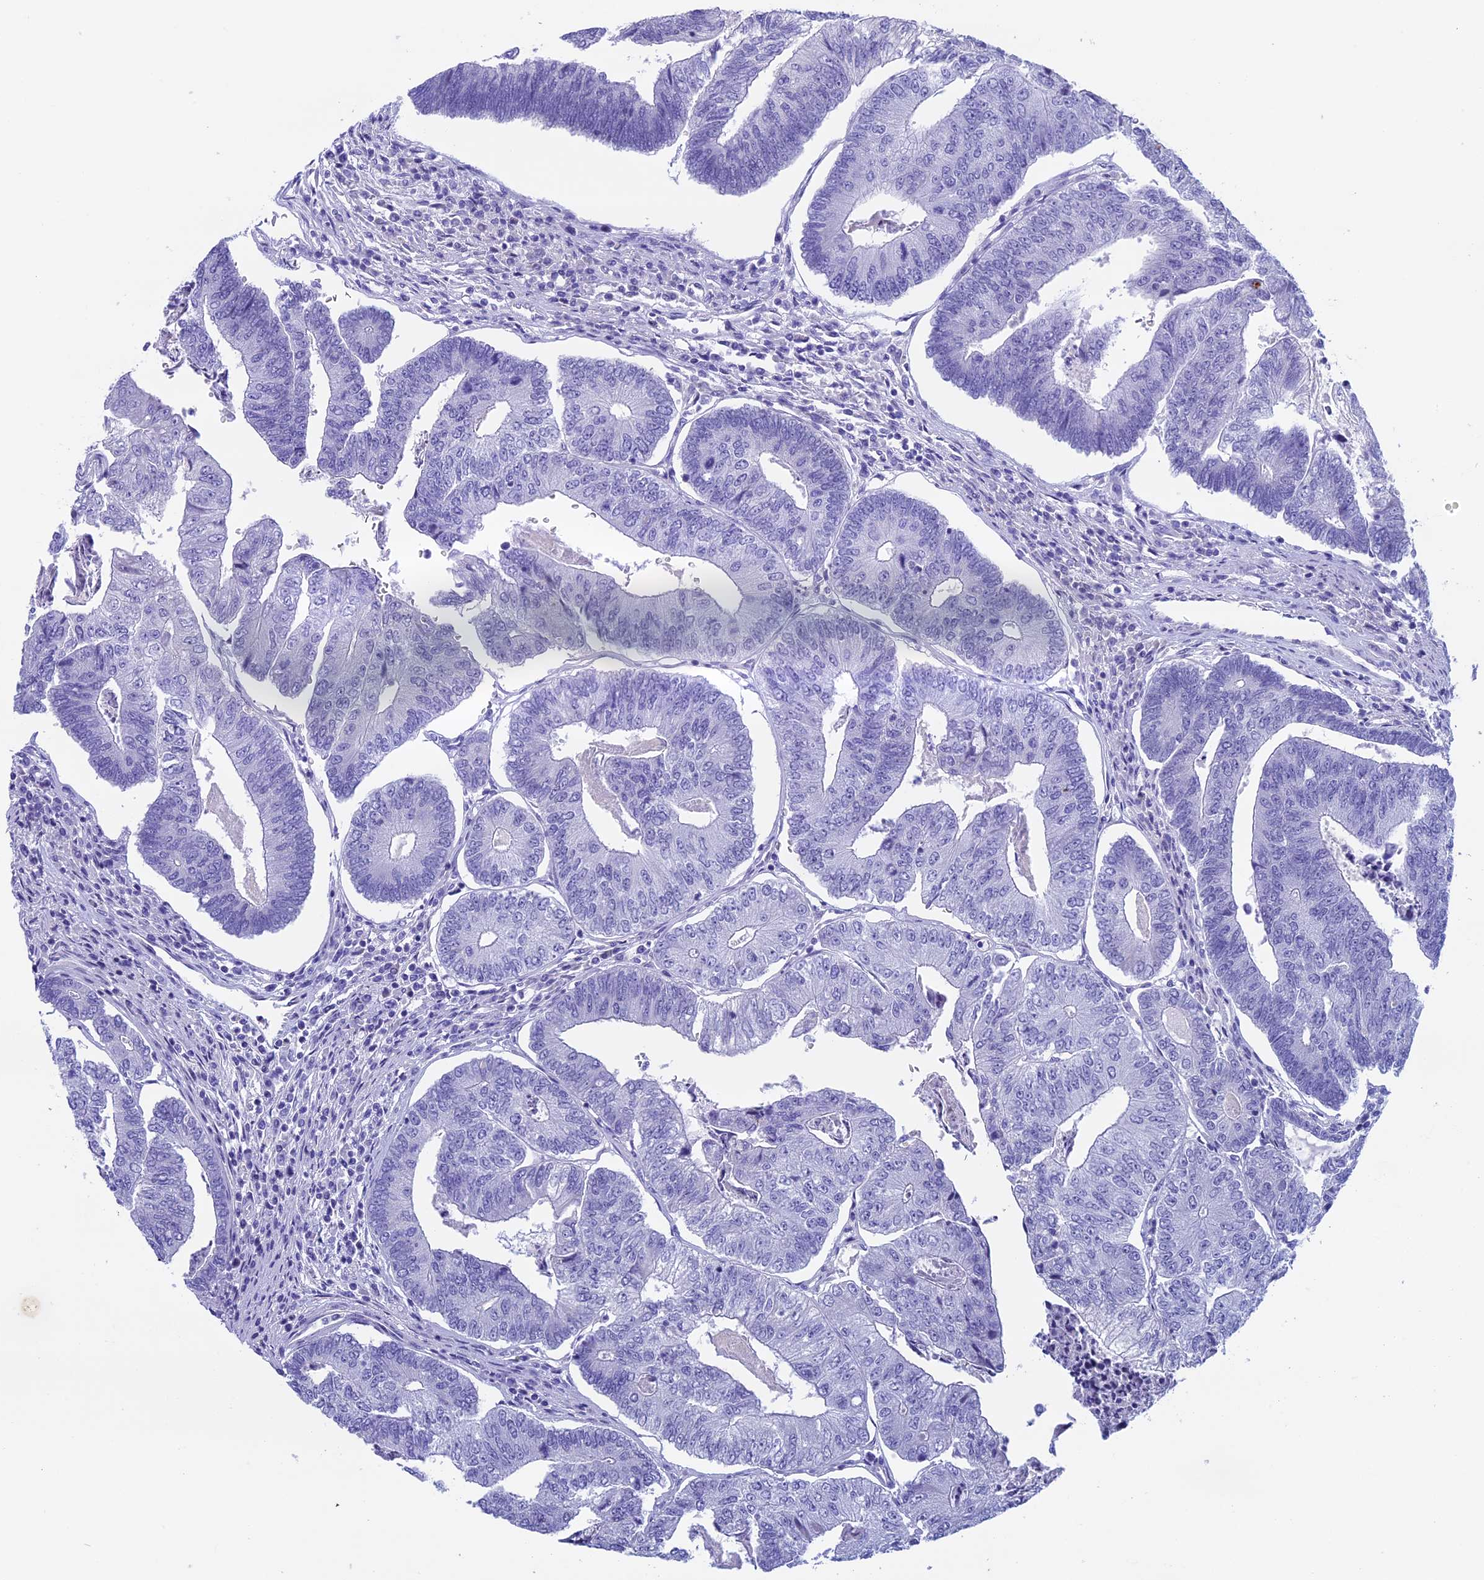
{"staining": {"intensity": "negative", "quantity": "none", "location": "none"}, "tissue": "colorectal cancer", "cell_type": "Tumor cells", "image_type": "cancer", "snomed": [{"axis": "morphology", "description": "Adenocarcinoma, NOS"}, {"axis": "topography", "description": "Colon"}], "caption": "Photomicrograph shows no significant protein positivity in tumor cells of colorectal cancer (adenocarcinoma).", "gene": "ZNF563", "patient": {"sex": "female", "age": 67}}